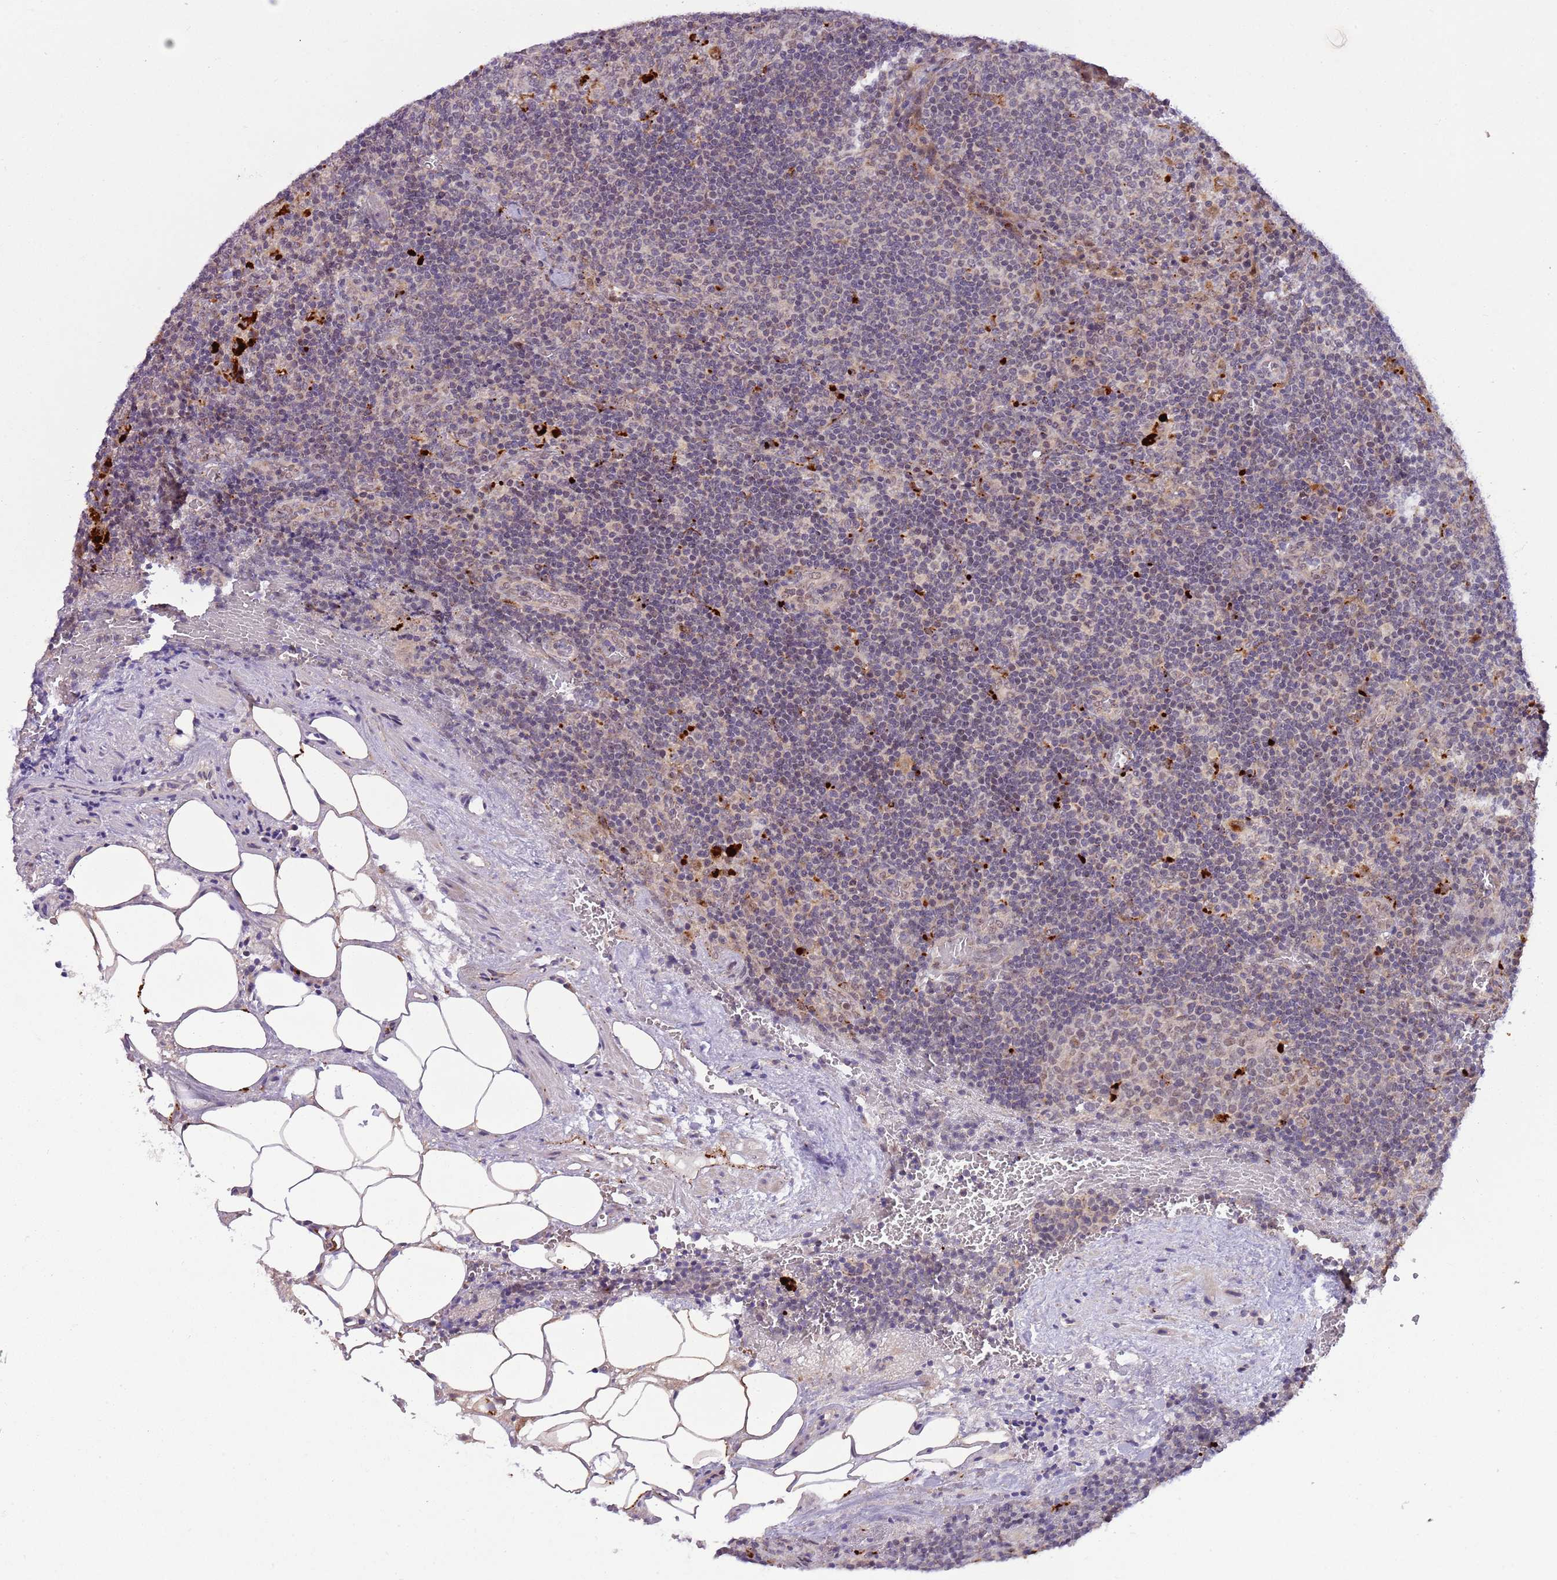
{"staining": {"intensity": "strong", "quantity": "<25%", "location": "cytoplasmic/membranous"}, "tissue": "lymph node", "cell_type": "Germinal center cells", "image_type": "normal", "snomed": [{"axis": "morphology", "description": "Normal tissue, NOS"}, {"axis": "topography", "description": "Lymph node"}], "caption": "This histopathology image exhibits unremarkable lymph node stained with immunohistochemistry to label a protein in brown. The cytoplasmic/membranous of germinal center cells show strong positivity for the protein. Nuclei are counter-stained blue.", "gene": "TRIM27", "patient": {"sex": "male", "age": 58}}